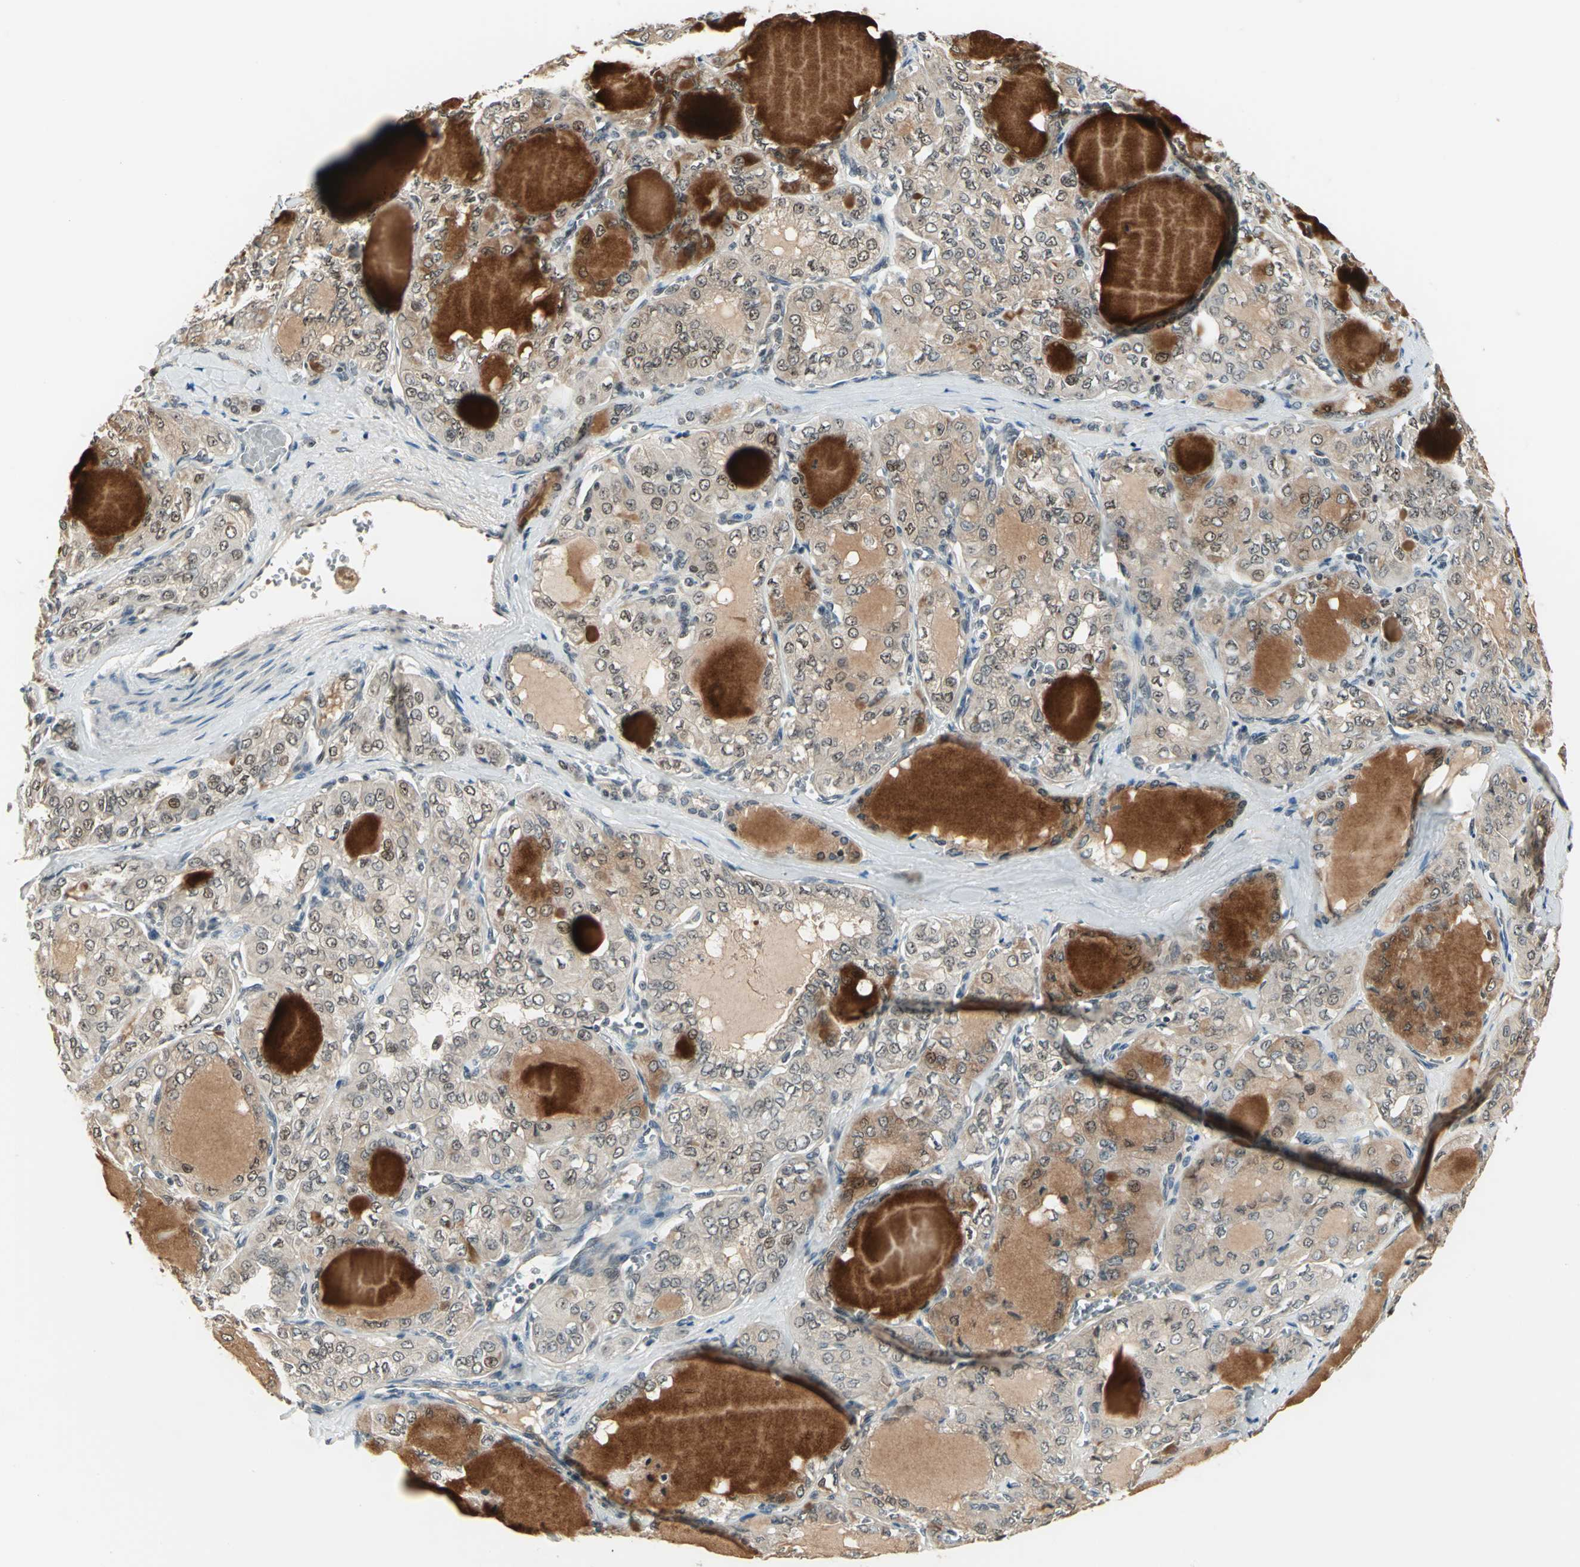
{"staining": {"intensity": "weak", "quantity": ">75%", "location": "cytoplasmic/membranous"}, "tissue": "thyroid cancer", "cell_type": "Tumor cells", "image_type": "cancer", "snomed": [{"axis": "morphology", "description": "Papillary adenocarcinoma, NOS"}, {"axis": "topography", "description": "Thyroid gland"}], "caption": "Weak cytoplasmic/membranous staining is appreciated in about >75% of tumor cells in thyroid cancer (papillary adenocarcinoma). (Stains: DAB (3,3'-diaminobenzidine) in brown, nuclei in blue, Microscopy: brightfield microscopy at high magnification).", "gene": "PSMC3", "patient": {"sex": "male", "age": 20}}